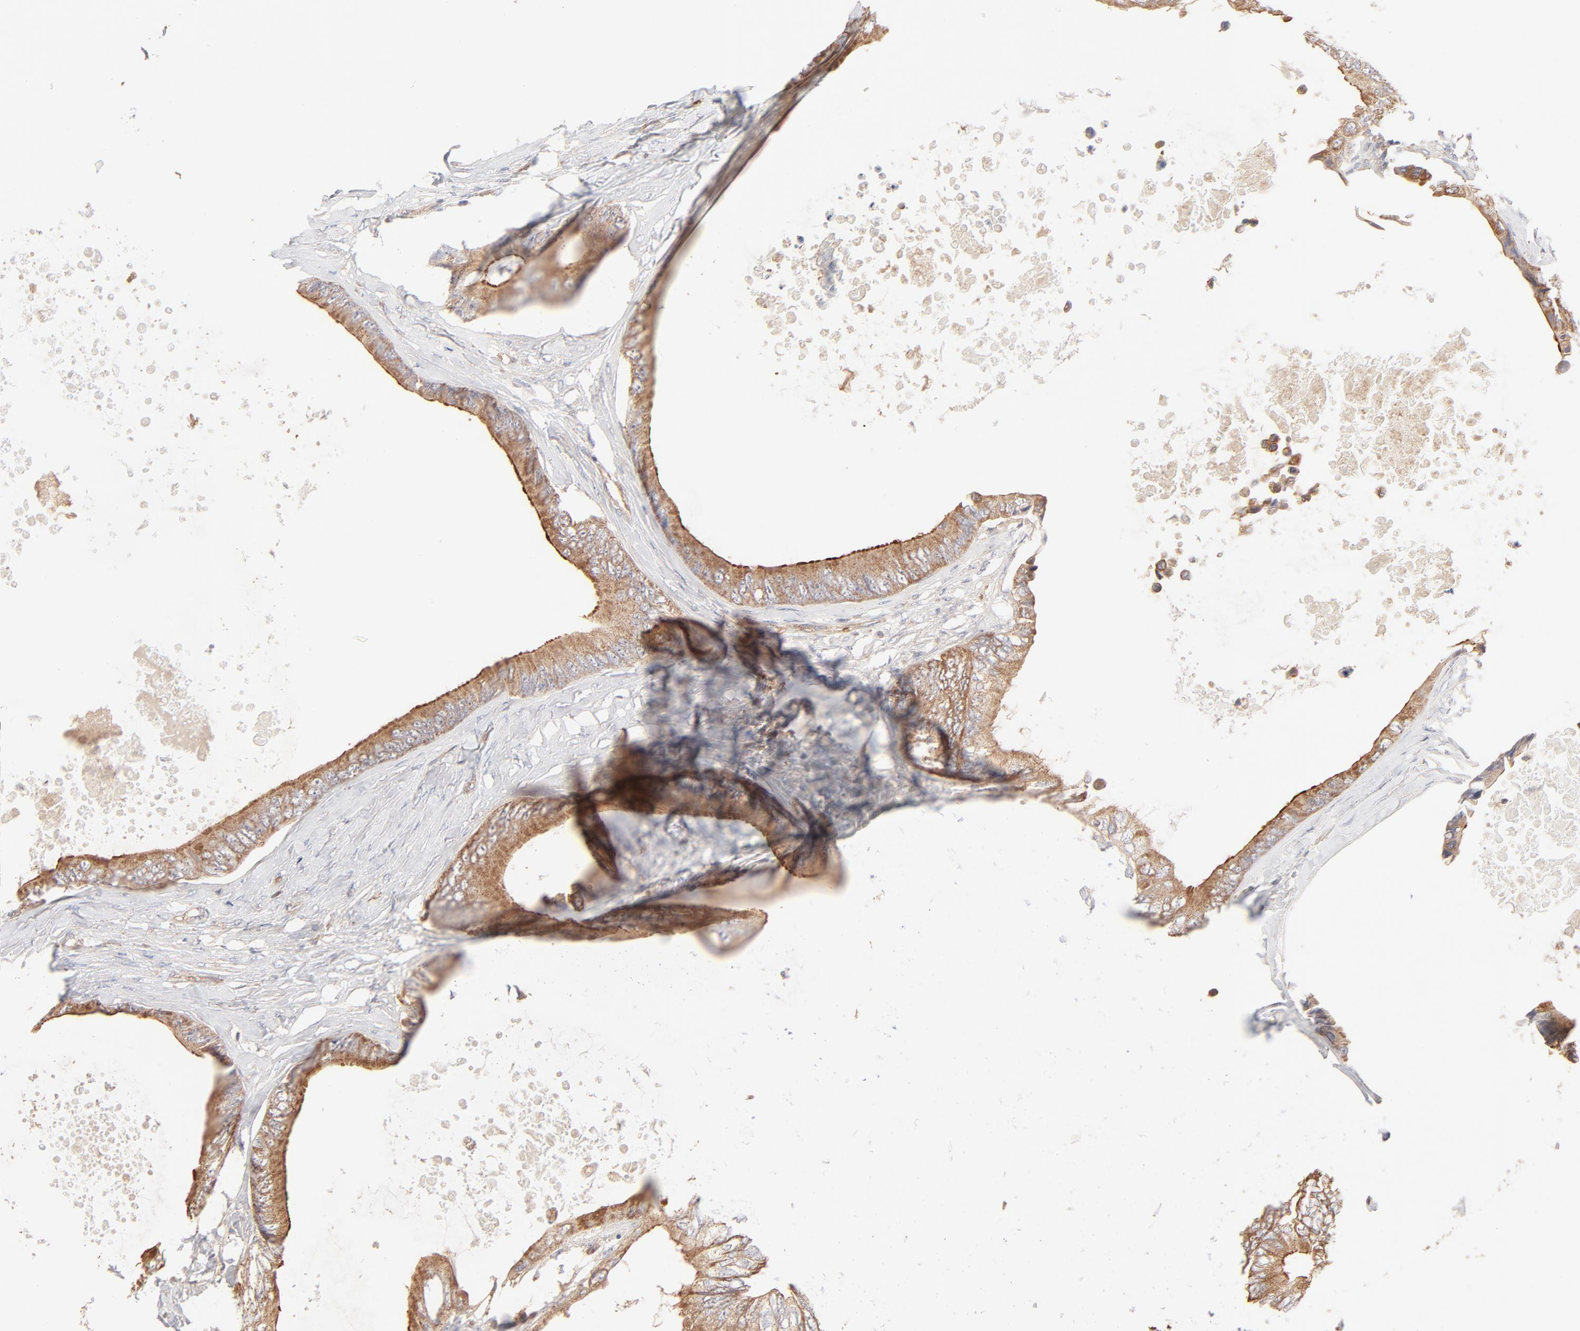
{"staining": {"intensity": "moderate", "quantity": ">75%", "location": "cytoplasmic/membranous"}, "tissue": "colorectal cancer", "cell_type": "Tumor cells", "image_type": "cancer", "snomed": [{"axis": "morphology", "description": "Normal tissue, NOS"}, {"axis": "morphology", "description": "Adenocarcinoma, NOS"}, {"axis": "topography", "description": "Rectum"}, {"axis": "topography", "description": "Peripheral nerve tissue"}], "caption": "A photomicrograph showing moderate cytoplasmic/membranous expression in about >75% of tumor cells in colorectal adenocarcinoma, as visualized by brown immunohistochemical staining.", "gene": "SPTB", "patient": {"sex": "female", "age": 77}}